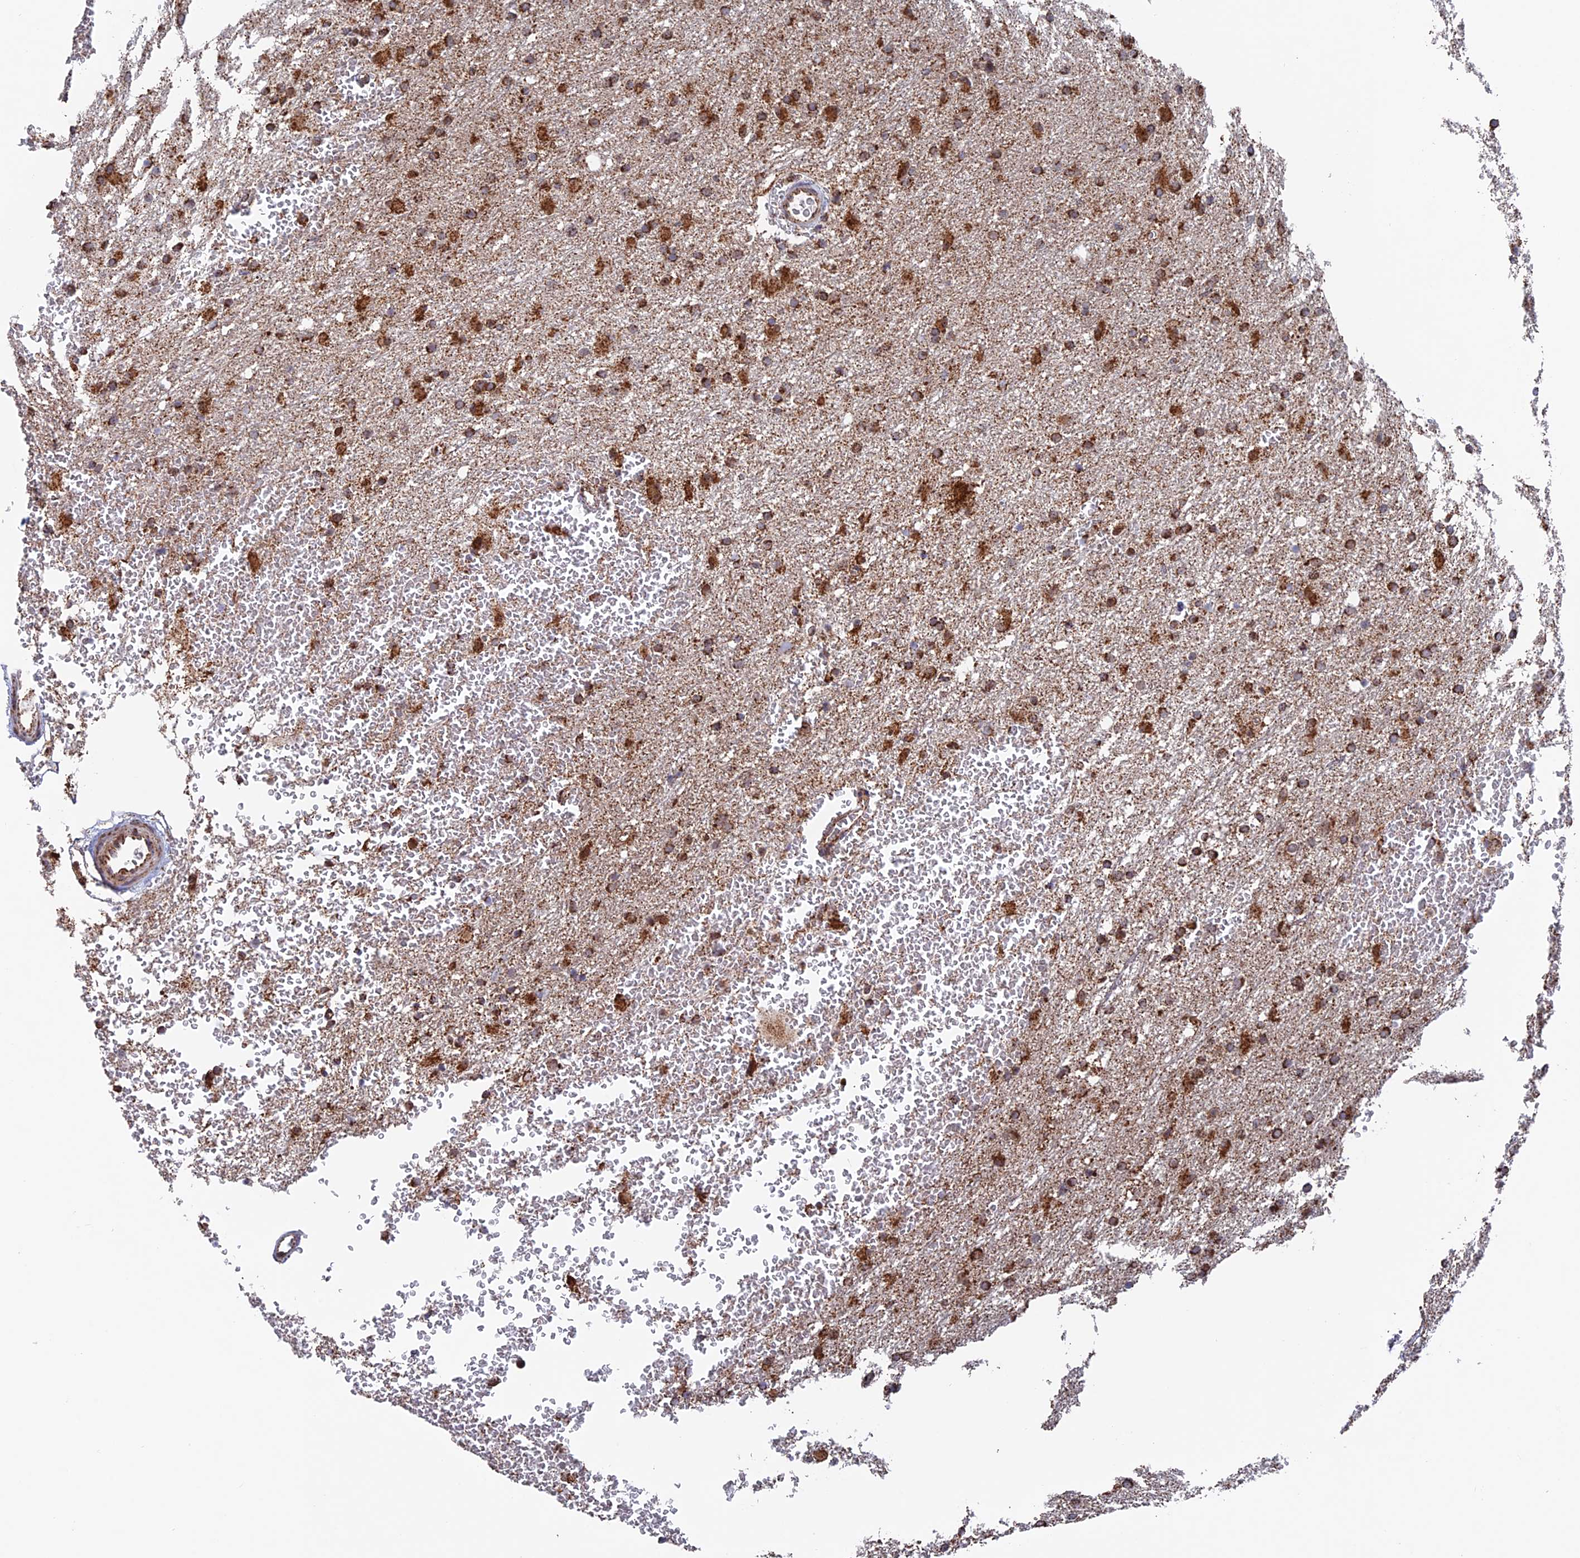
{"staining": {"intensity": "strong", "quantity": "25%-75%", "location": "cytoplasmic/membranous"}, "tissue": "glioma", "cell_type": "Tumor cells", "image_type": "cancer", "snomed": [{"axis": "morphology", "description": "Glioma, malignant, High grade"}, {"axis": "topography", "description": "Cerebral cortex"}], "caption": "A brown stain labels strong cytoplasmic/membranous expression of a protein in human glioma tumor cells. (DAB (3,3'-diaminobenzidine) IHC with brightfield microscopy, high magnification).", "gene": "DTYMK", "patient": {"sex": "female", "age": 36}}